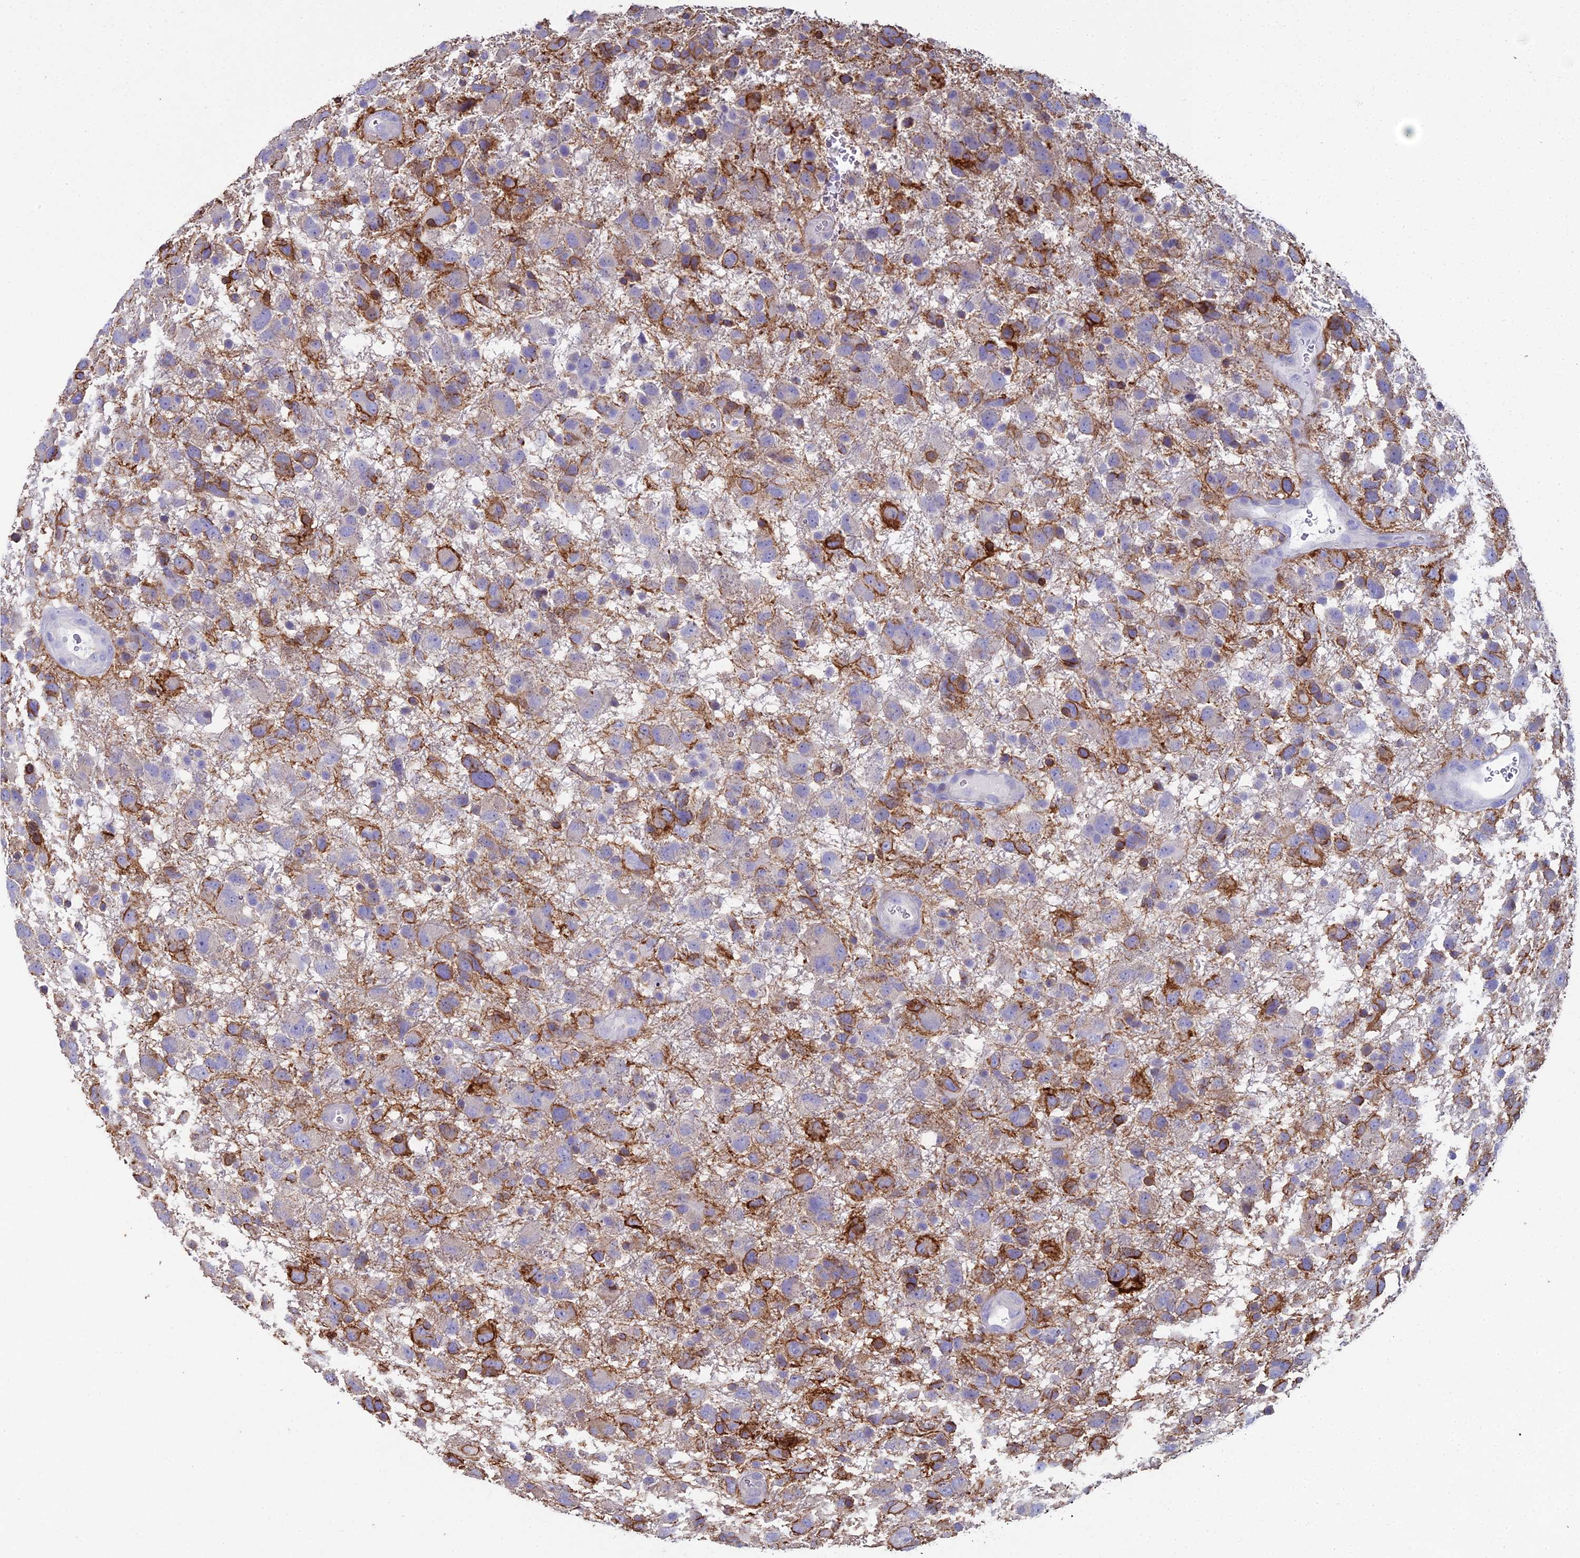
{"staining": {"intensity": "strong", "quantity": "<25%", "location": "cytoplasmic/membranous"}, "tissue": "glioma", "cell_type": "Tumor cells", "image_type": "cancer", "snomed": [{"axis": "morphology", "description": "Glioma, malignant, High grade"}, {"axis": "topography", "description": "Brain"}], "caption": "Malignant glioma (high-grade) tissue shows strong cytoplasmic/membranous positivity in about <25% of tumor cells, visualized by immunohistochemistry. (IHC, brightfield microscopy, high magnification).", "gene": "NCAM1", "patient": {"sex": "male", "age": 61}}